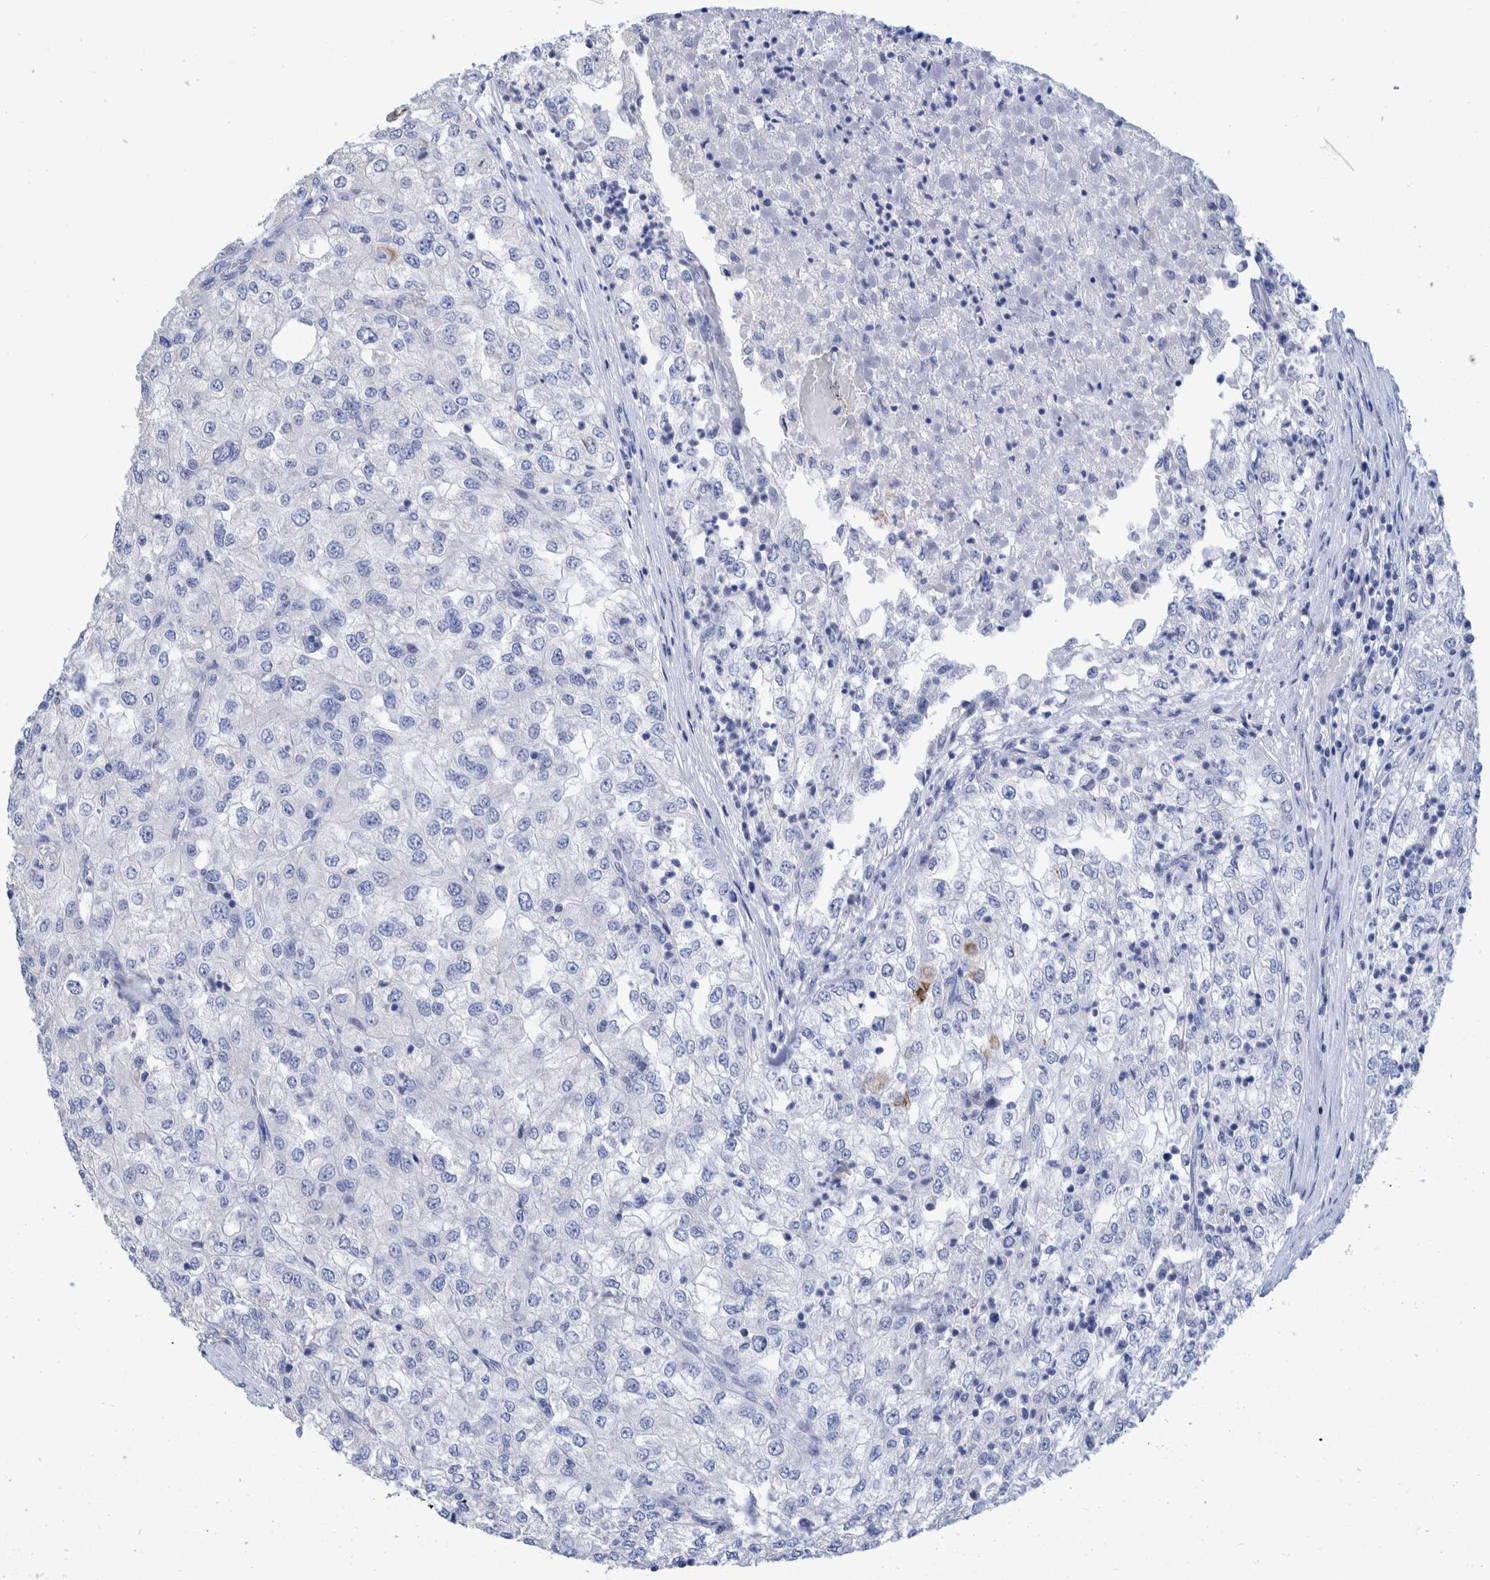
{"staining": {"intensity": "negative", "quantity": "none", "location": "none"}, "tissue": "renal cancer", "cell_type": "Tumor cells", "image_type": "cancer", "snomed": [{"axis": "morphology", "description": "Adenocarcinoma, NOS"}, {"axis": "topography", "description": "Kidney"}], "caption": "Immunohistochemistry (IHC) of human renal cancer demonstrates no staining in tumor cells.", "gene": "MKS1", "patient": {"sex": "female", "age": 54}}